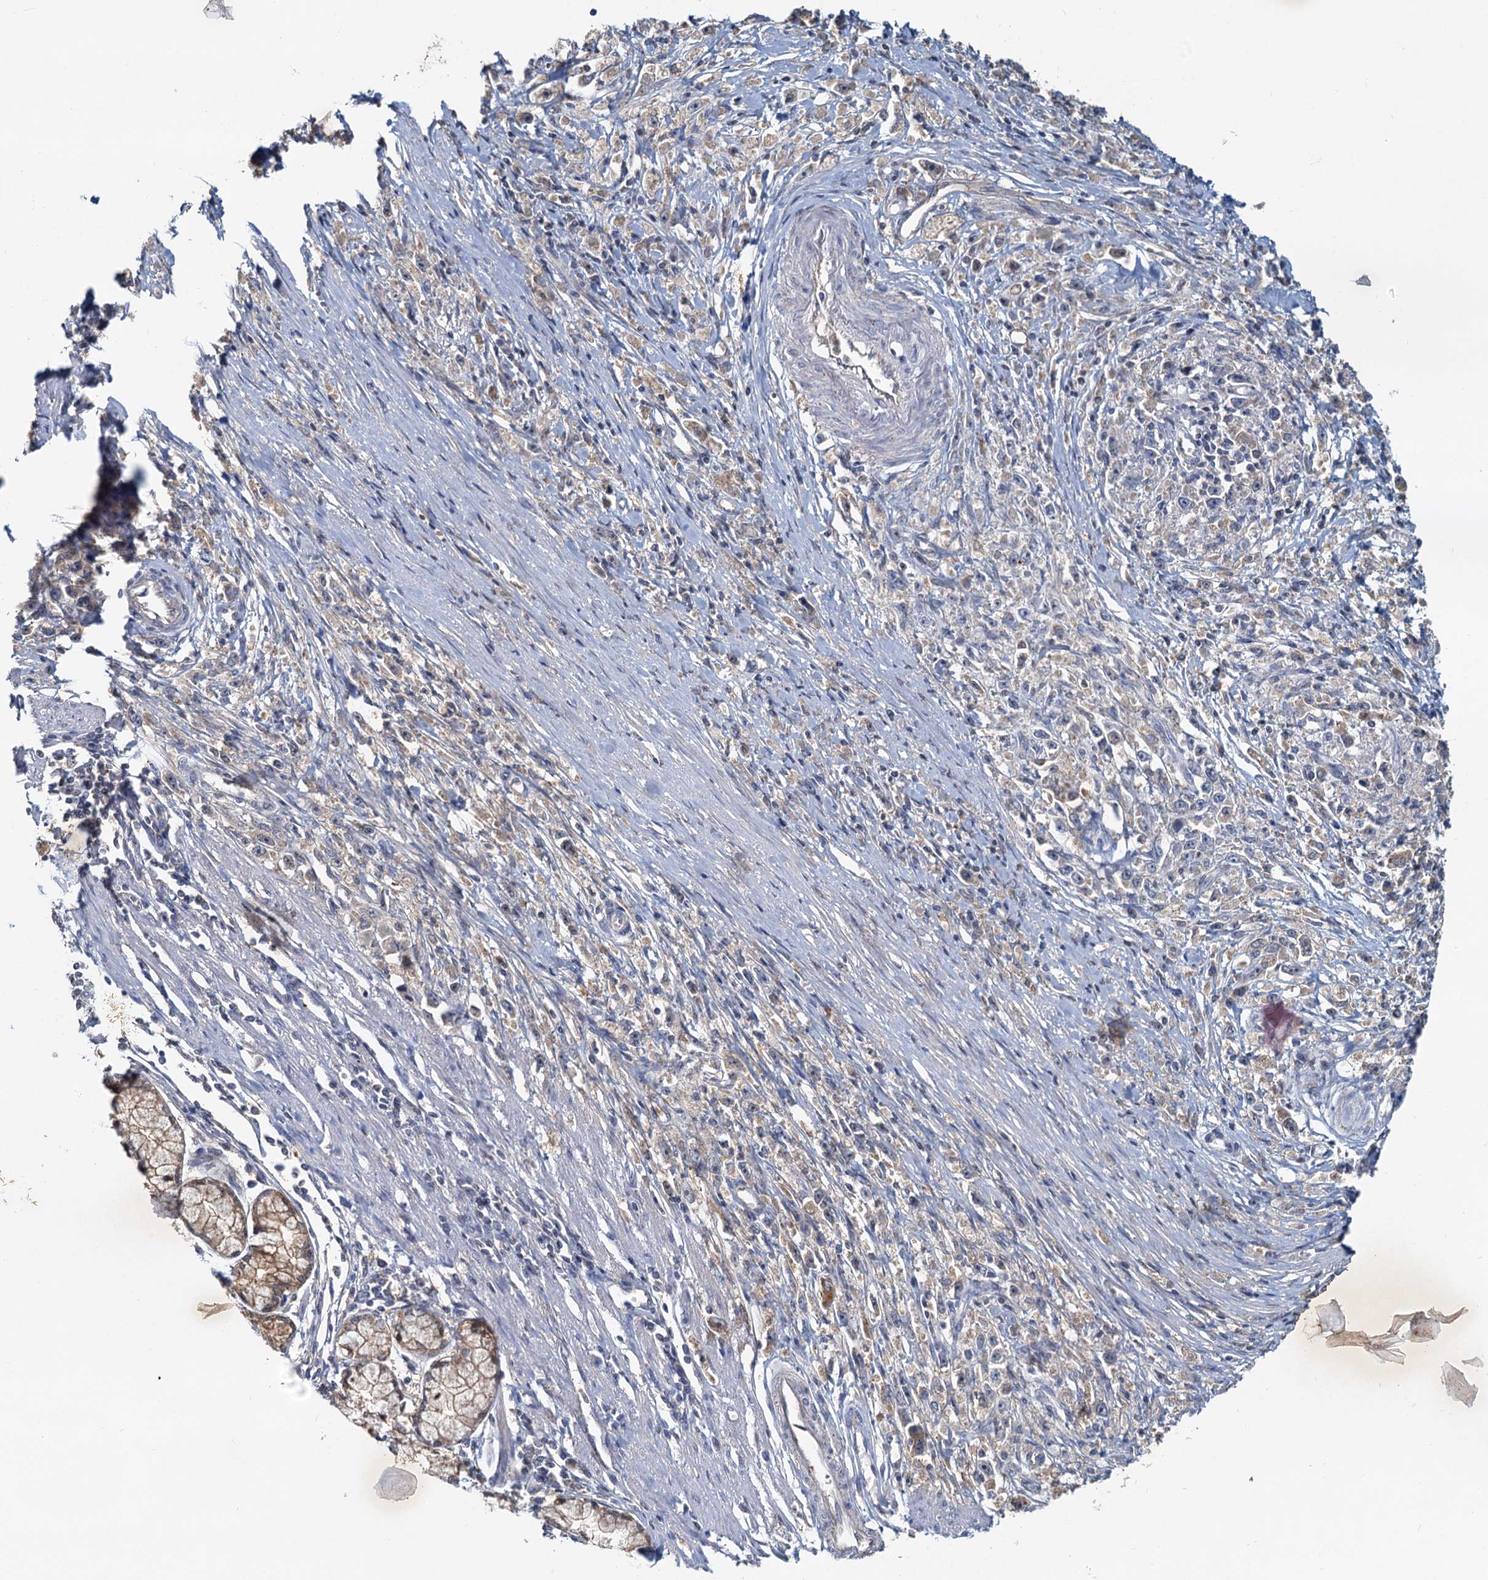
{"staining": {"intensity": "weak", "quantity": "<25%", "location": "cytoplasmic/membranous"}, "tissue": "stomach cancer", "cell_type": "Tumor cells", "image_type": "cancer", "snomed": [{"axis": "morphology", "description": "Adenocarcinoma, NOS"}, {"axis": "topography", "description": "Stomach"}], "caption": "Image shows no protein positivity in tumor cells of stomach cancer tissue. (DAB (3,3'-diaminobenzidine) IHC, high magnification).", "gene": "TOLLIP", "patient": {"sex": "female", "age": 59}}